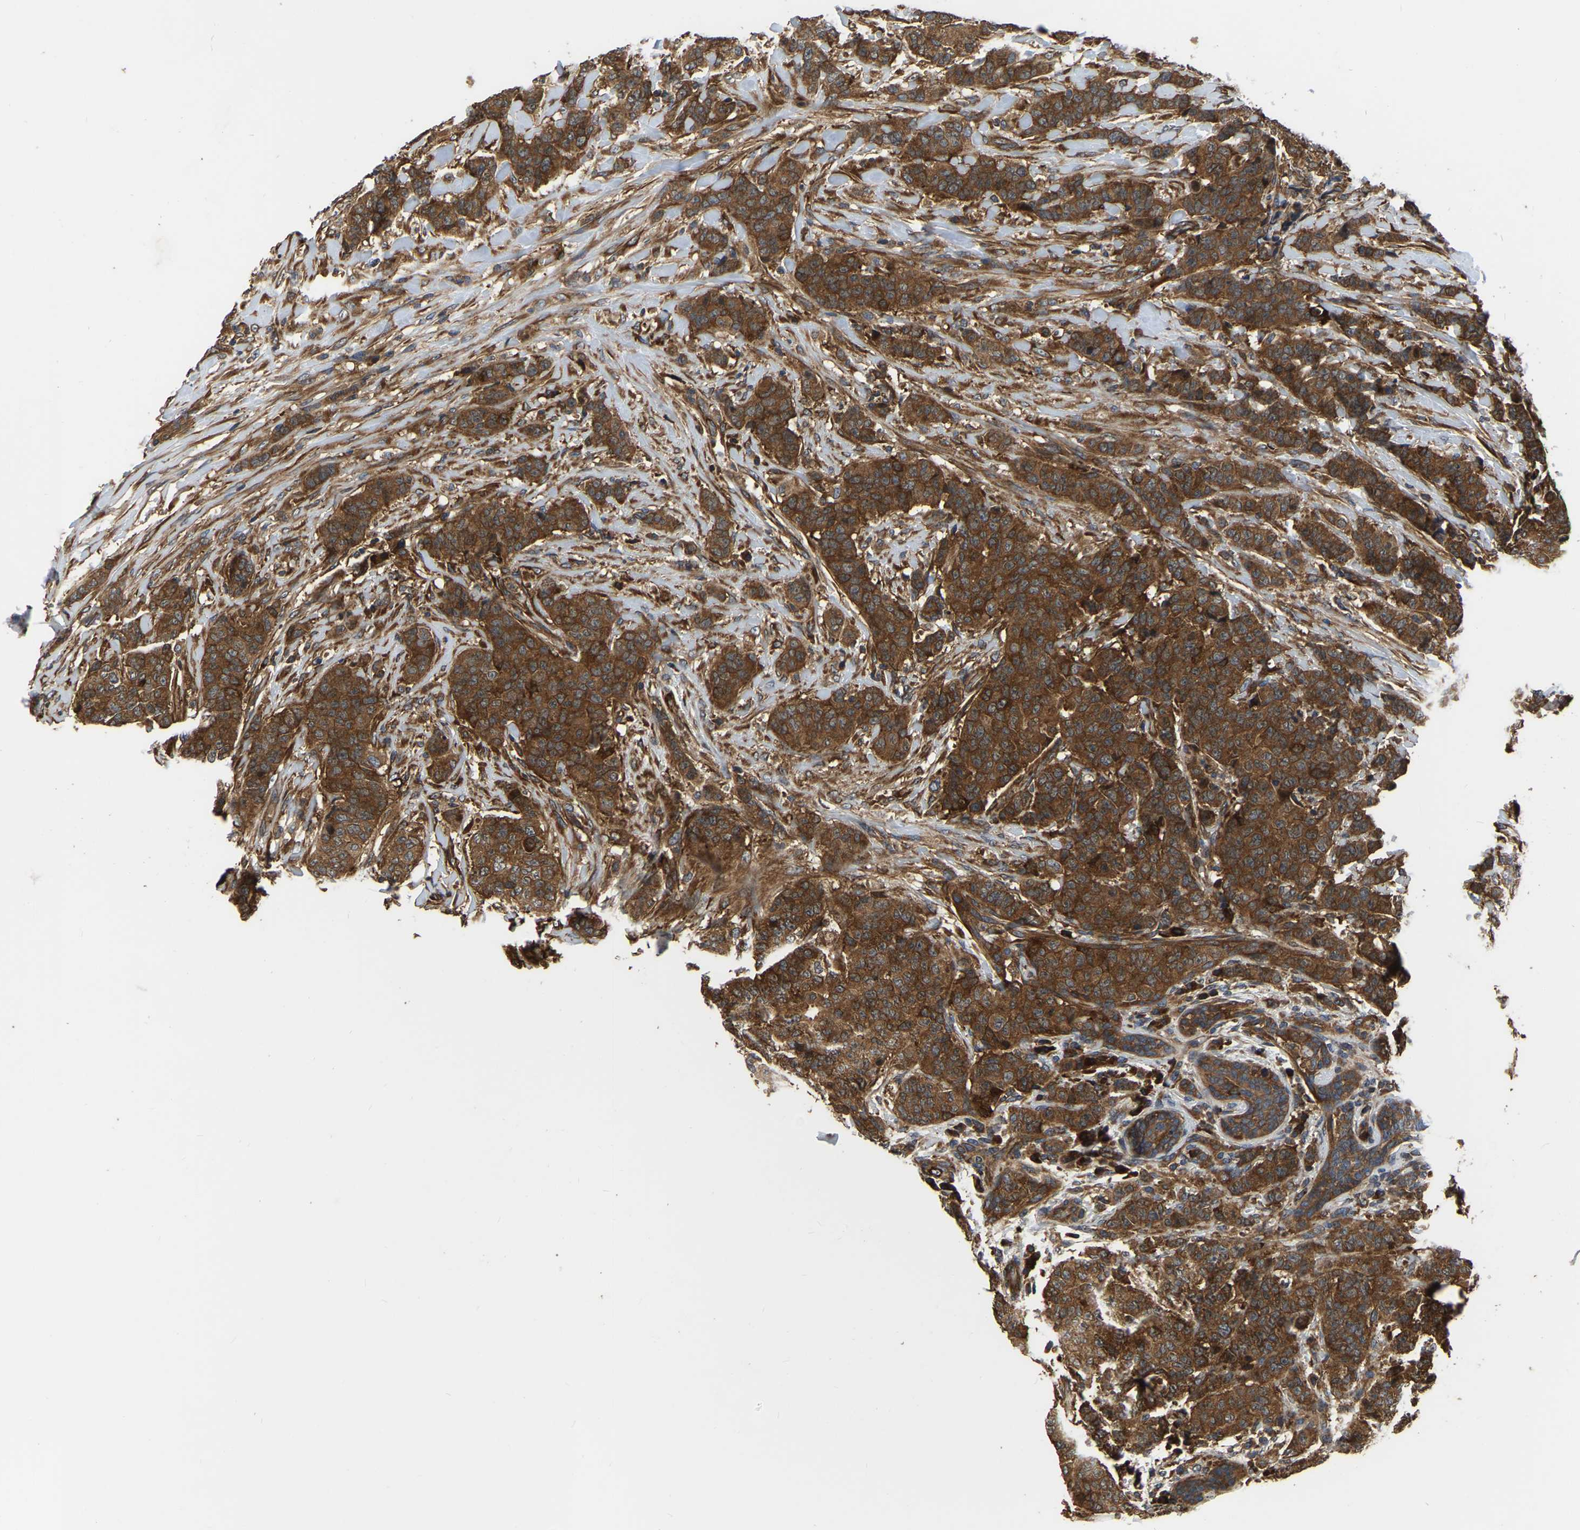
{"staining": {"intensity": "strong", "quantity": ">75%", "location": "cytoplasmic/membranous"}, "tissue": "breast cancer", "cell_type": "Tumor cells", "image_type": "cancer", "snomed": [{"axis": "morphology", "description": "Normal tissue, NOS"}, {"axis": "morphology", "description": "Duct carcinoma"}, {"axis": "topography", "description": "Breast"}], "caption": "IHC photomicrograph of human breast cancer (intraductal carcinoma) stained for a protein (brown), which displays high levels of strong cytoplasmic/membranous staining in approximately >75% of tumor cells.", "gene": "GARS1", "patient": {"sex": "female", "age": 40}}